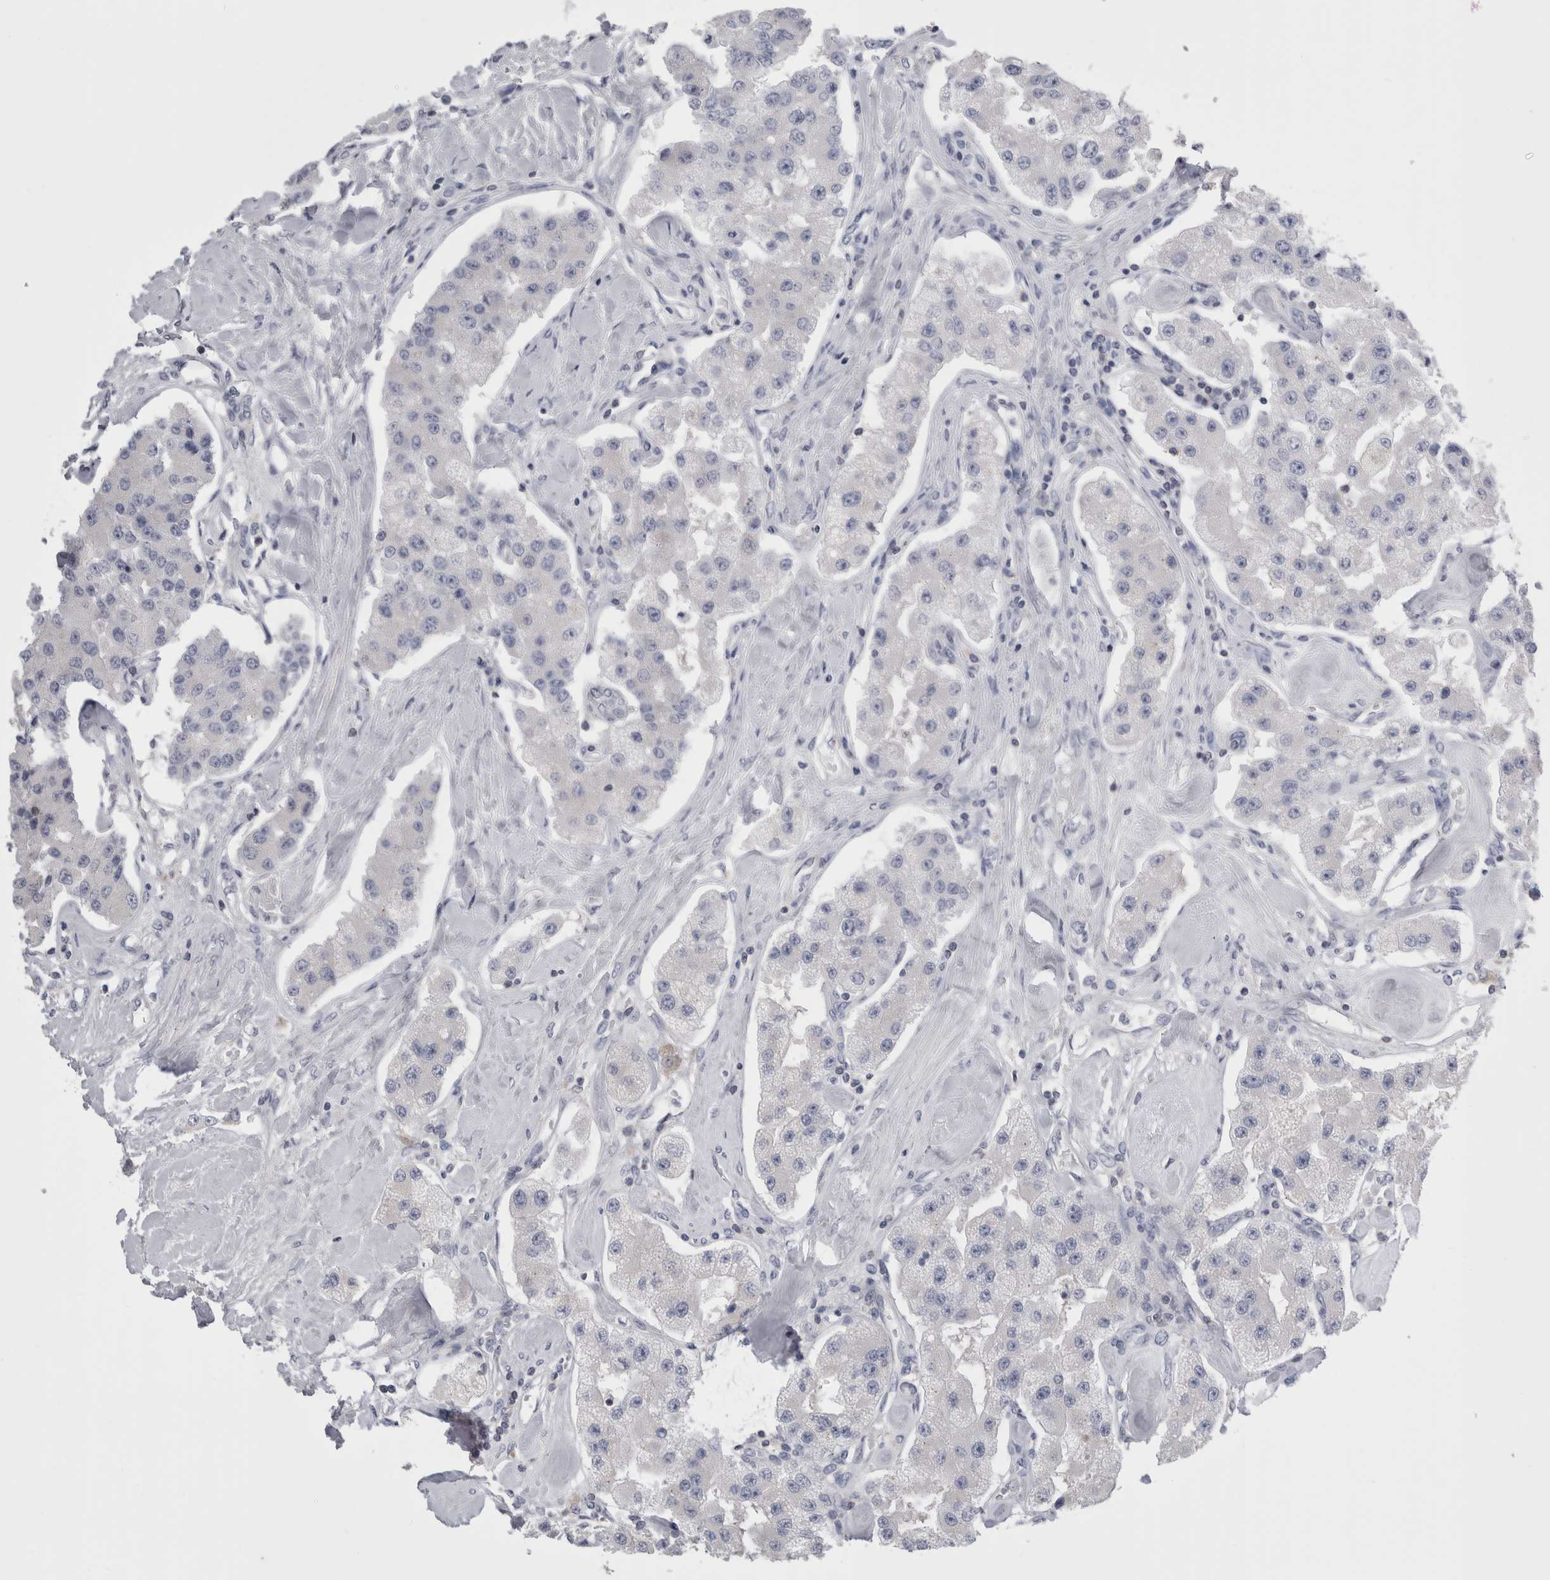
{"staining": {"intensity": "negative", "quantity": "none", "location": "none"}, "tissue": "carcinoid", "cell_type": "Tumor cells", "image_type": "cancer", "snomed": [{"axis": "morphology", "description": "Carcinoid, malignant, NOS"}, {"axis": "topography", "description": "Pancreas"}], "caption": "DAB immunohistochemical staining of human carcinoid (malignant) demonstrates no significant positivity in tumor cells.", "gene": "DCTN6", "patient": {"sex": "male", "age": 41}}